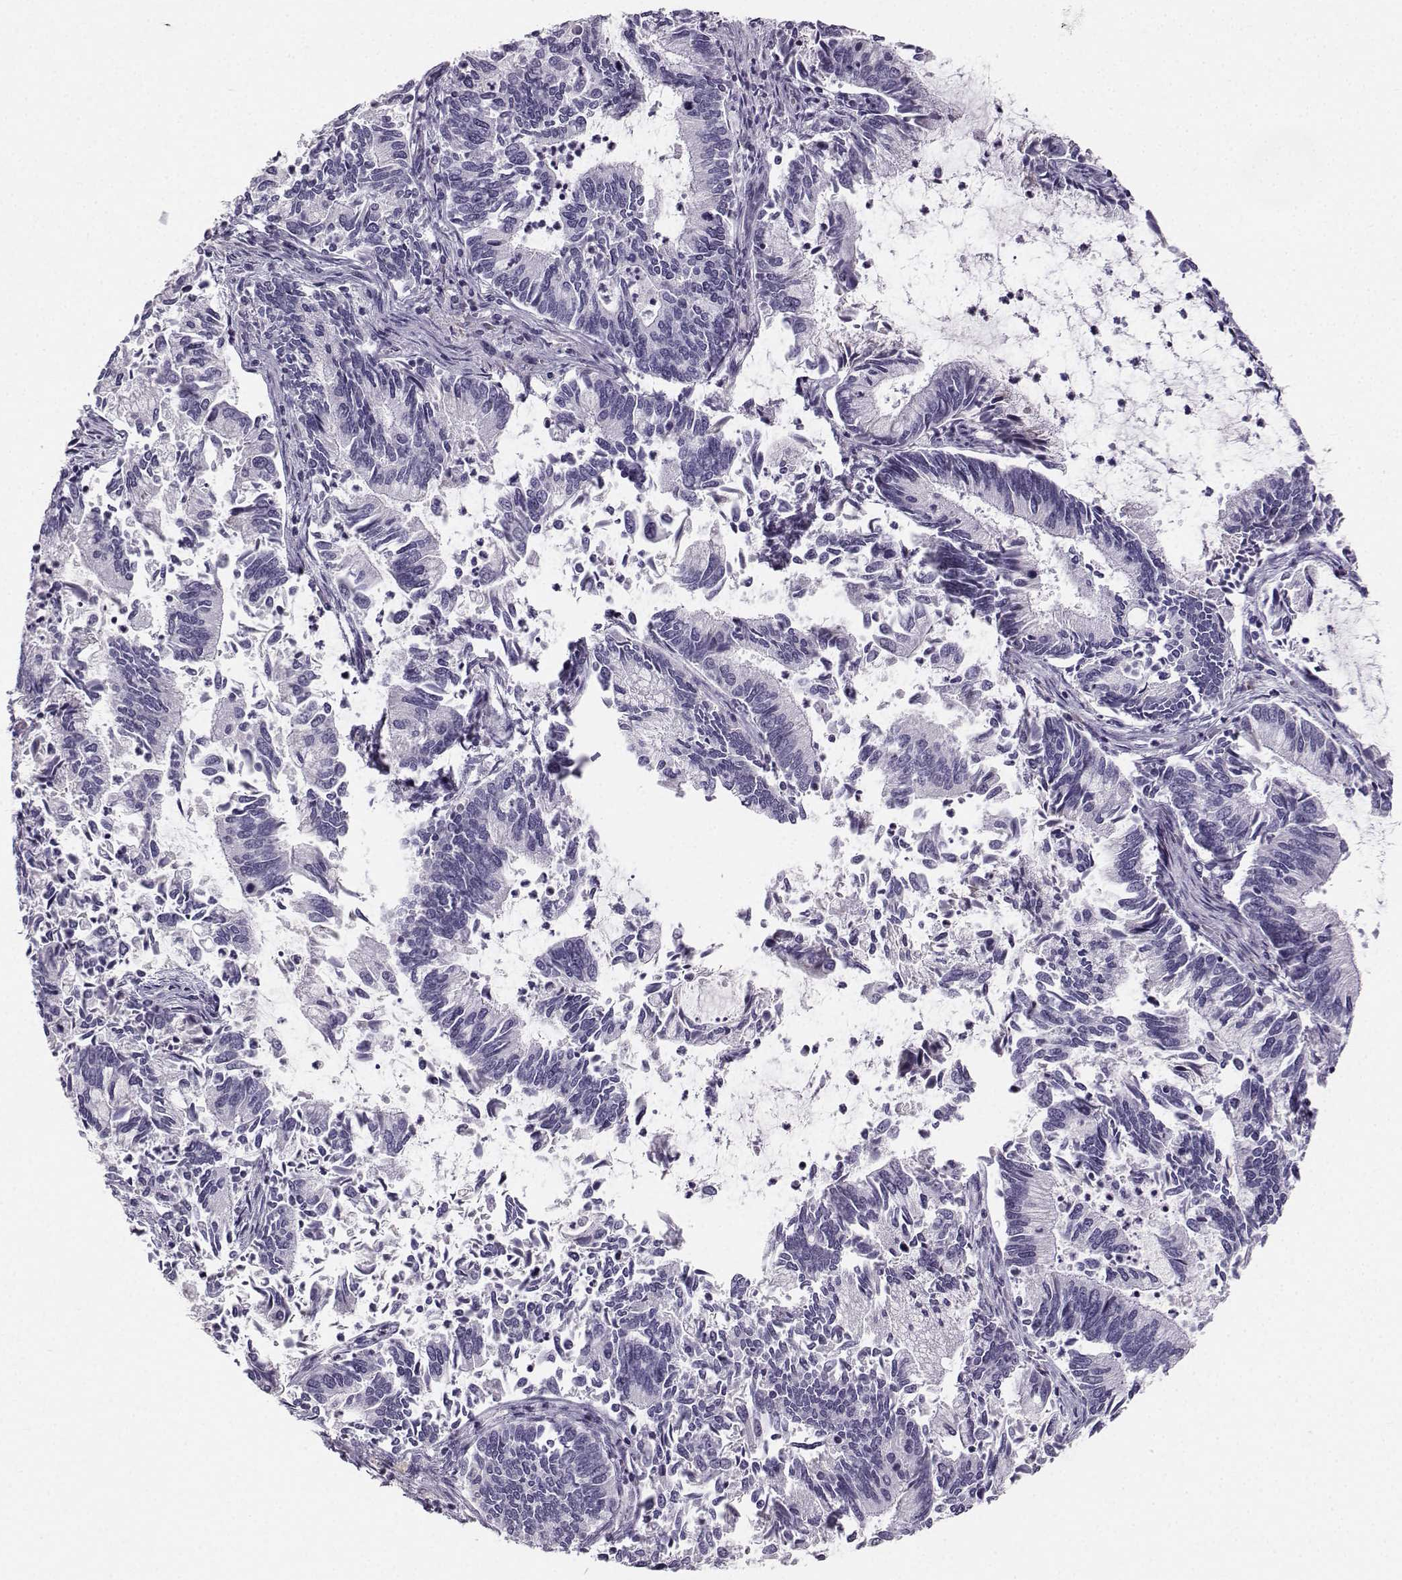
{"staining": {"intensity": "negative", "quantity": "none", "location": "none"}, "tissue": "cervical cancer", "cell_type": "Tumor cells", "image_type": "cancer", "snomed": [{"axis": "morphology", "description": "Adenocarcinoma, NOS"}, {"axis": "topography", "description": "Cervix"}], "caption": "Immunohistochemistry of human adenocarcinoma (cervical) displays no positivity in tumor cells.", "gene": "CASR", "patient": {"sex": "female", "age": 42}}